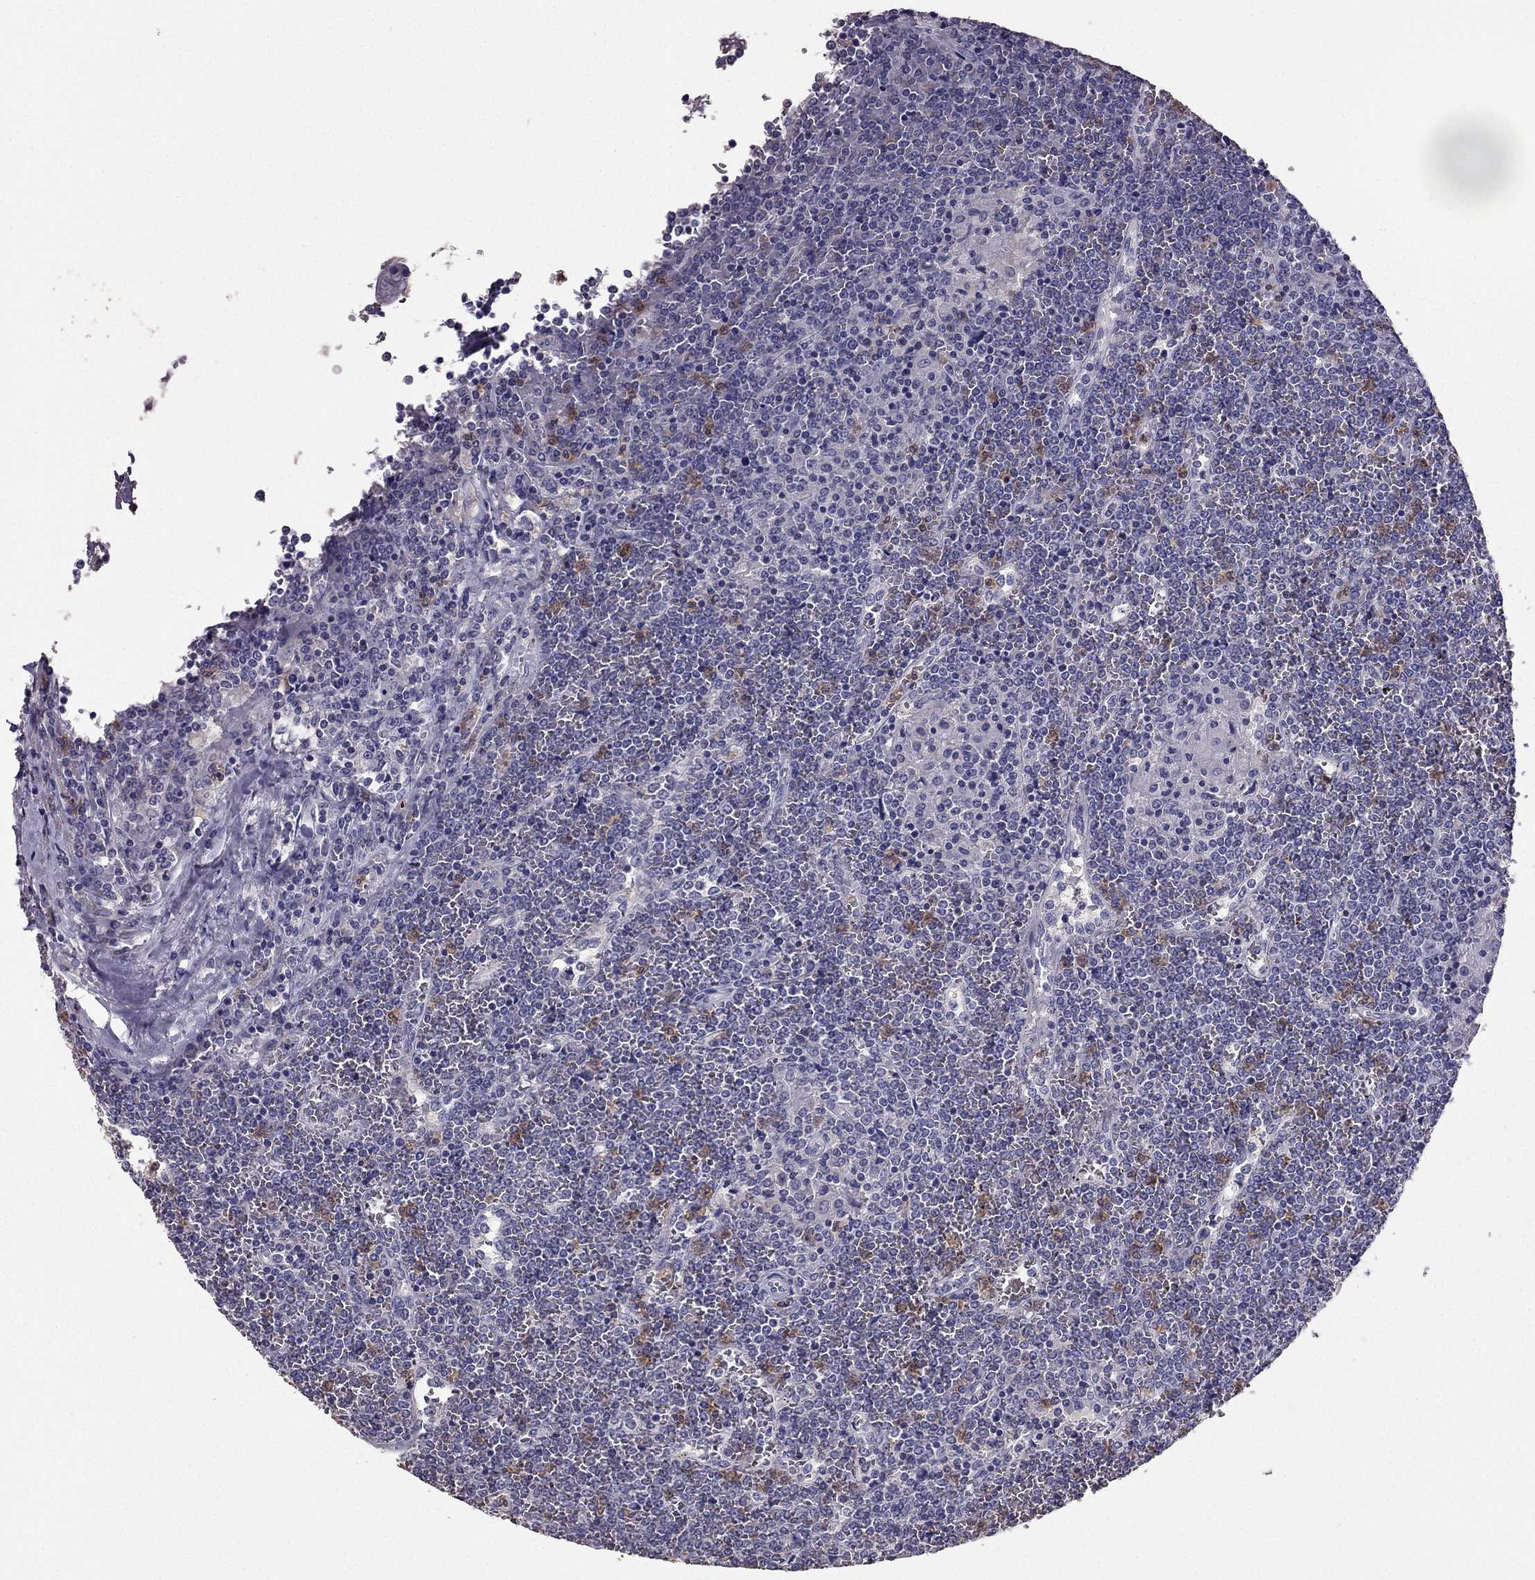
{"staining": {"intensity": "negative", "quantity": "none", "location": "none"}, "tissue": "lymphoma", "cell_type": "Tumor cells", "image_type": "cancer", "snomed": [{"axis": "morphology", "description": "Malignant lymphoma, non-Hodgkin's type, Low grade"}, {"axis": "topography", "description": "Spleen"}], "caption": "This is an IHC photomicrograph of lymphoma. There is no staining in tumor cells.", "gene": "RFLNB", "patient": {"sex": "female", "age": 19}}